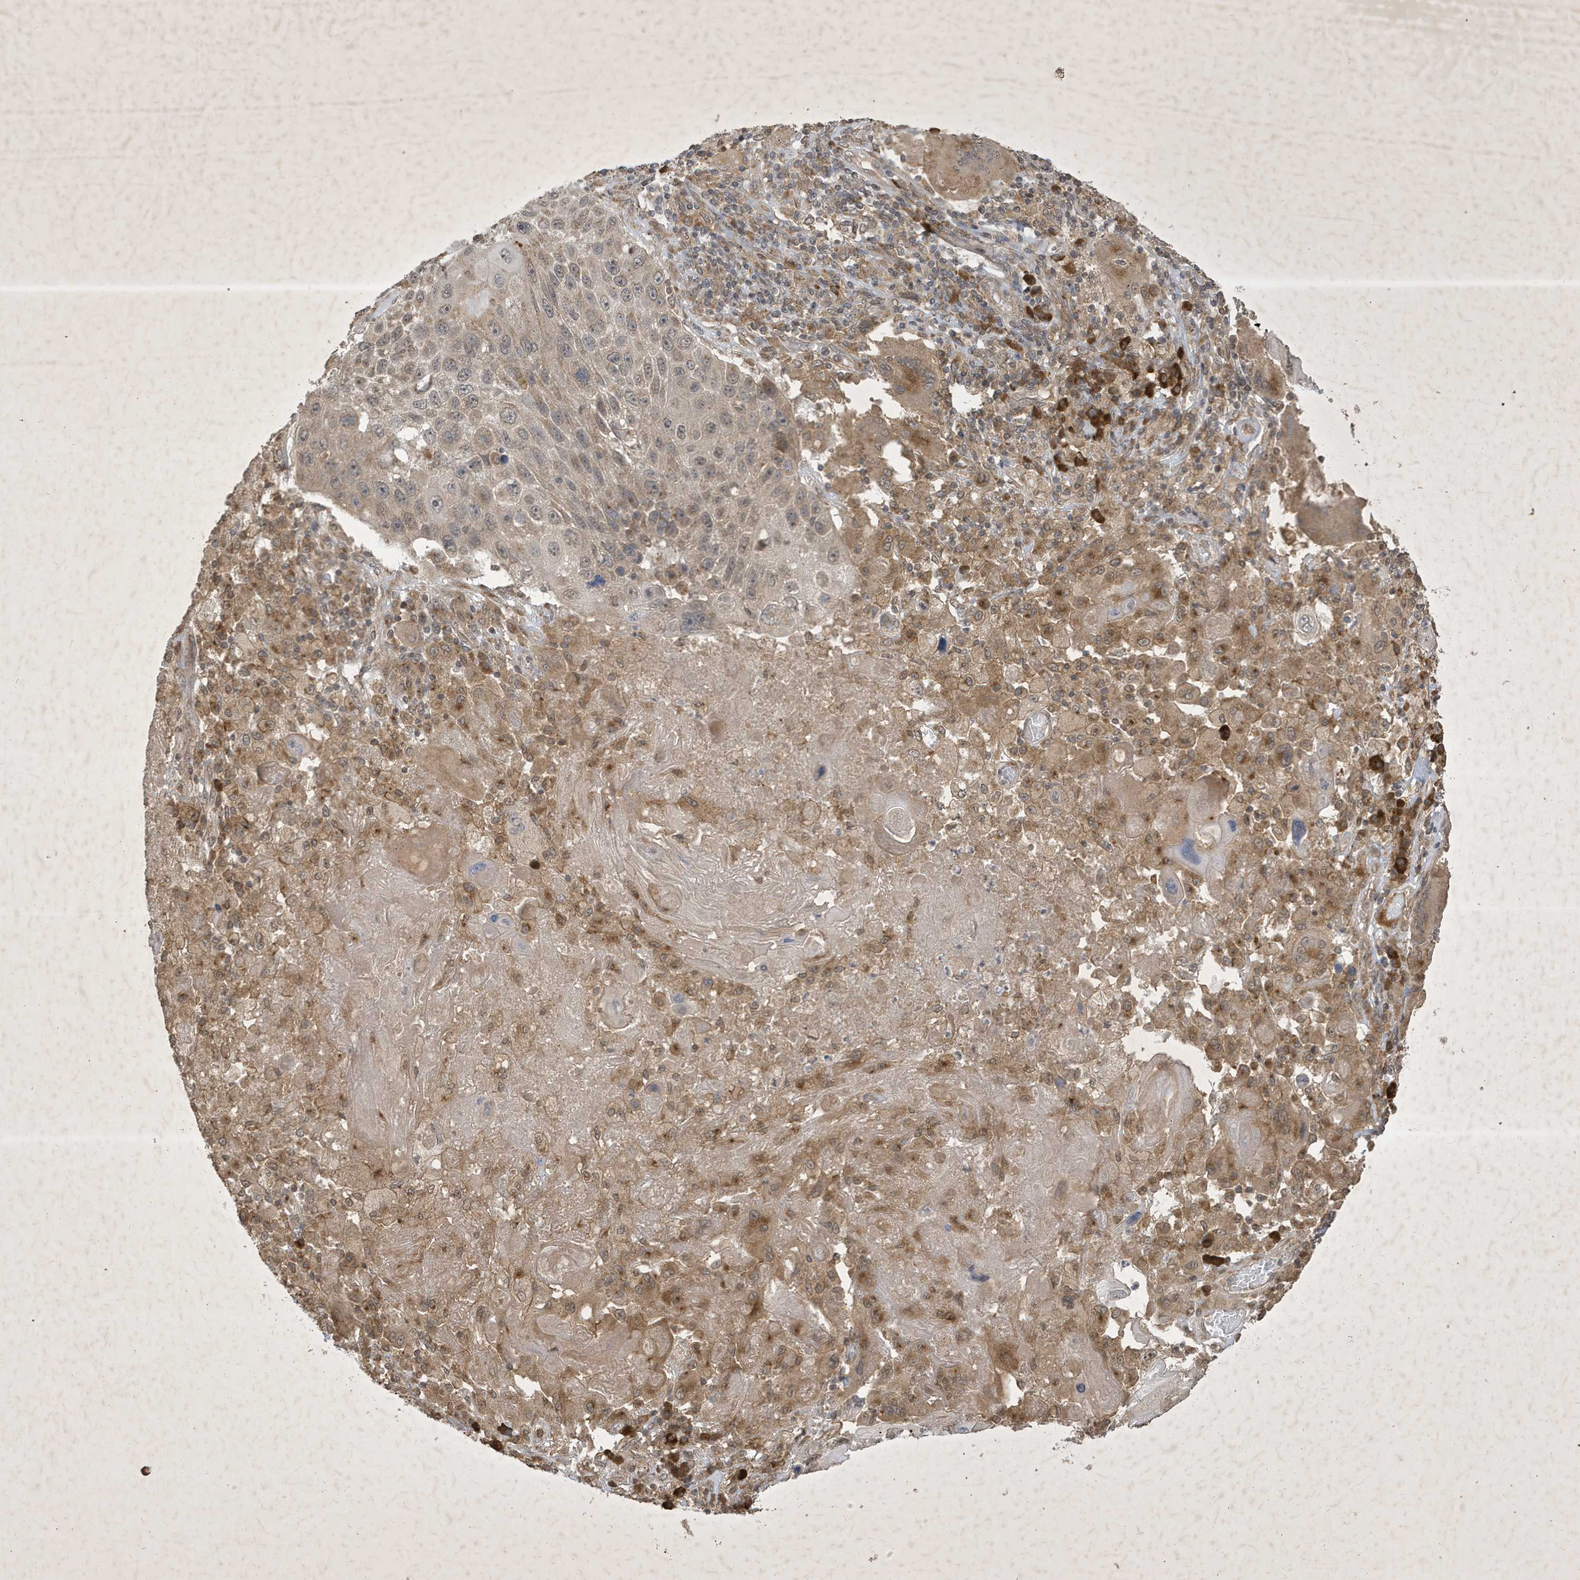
{"staining": {"intensity": "weak", "quantity": "25%-75%", "location": "cytoplasmic/membranous"}, "tissue": "lung cancer", "cell_type": "Tumor cells", "image_type": "cancer", "snomed": [{"axis": "morphology", "description": "Squamous cell carcinoma, NOS"}, {"axis": "topography", "description": "Lung"}], "caption": "This is a micrograph of IHC staining of lung cancer (squamous cell carcinoma), which shows weak expression in the cytoplasmic/membranous of tumor cells.", "gene": "STX10", "patient": {"sex": "male", "age": 61}}